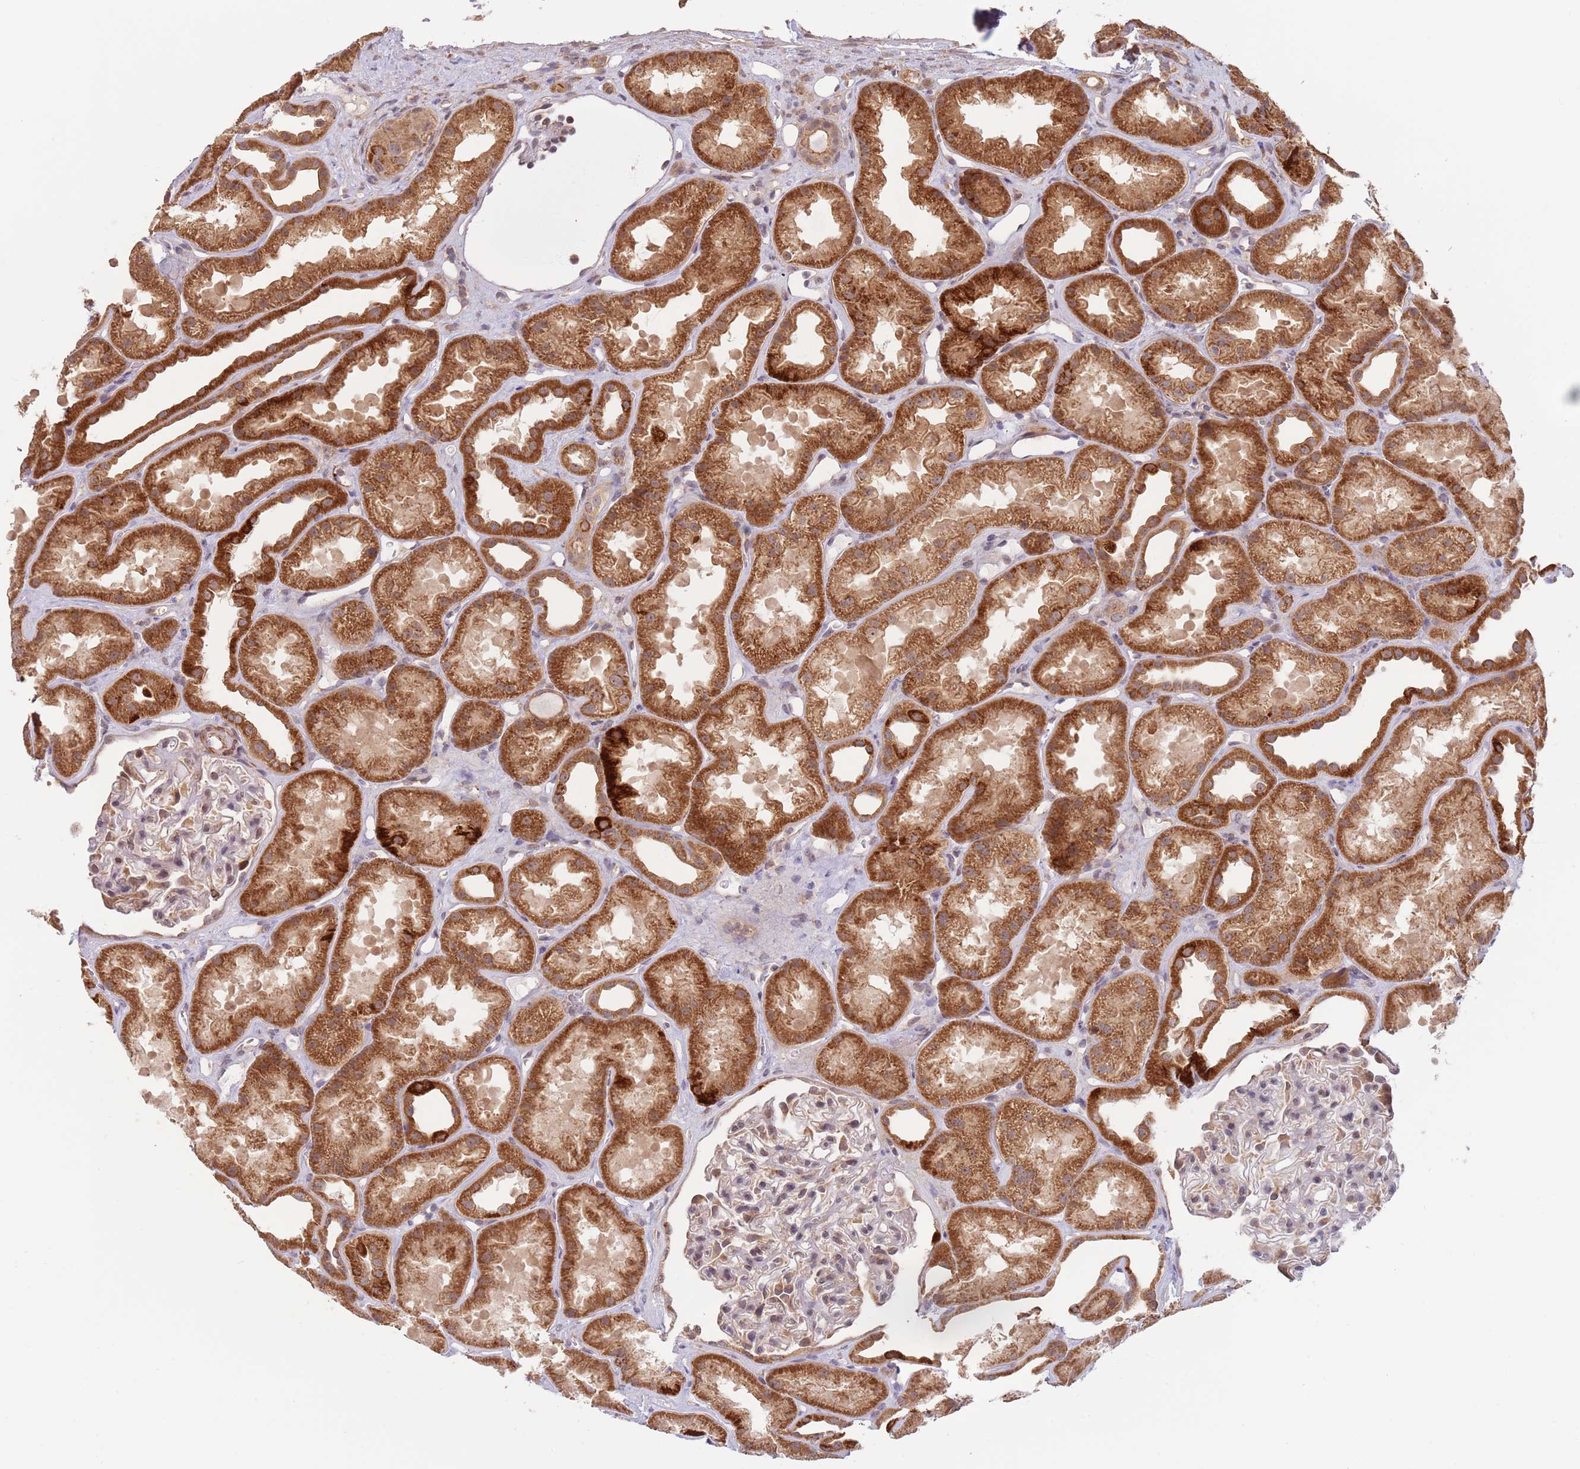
{"staining": {"intensity": "moderate", "quantity": "25%-75%", "location": "cytoplasmic/membranous,nuclear"}, "tissue": "kidney", "cell_type": "Cells in glomeruli", "image_type": "normal", "snomed": [{"axis": "morphology", "description": "Normal tissue, NOS"}, {"axis": "topography", "description": "Kidney"}], "caption": "A photomicrograph showing moderate cytoplasmic/membranous,nuclear expression in approximately 25%-75% of cells in glomeruli in normal kidney, as visualized by brown immunohistochemical staining.", "gene": "UQCC3", "patient": {"sex": "male", "age": 61}}